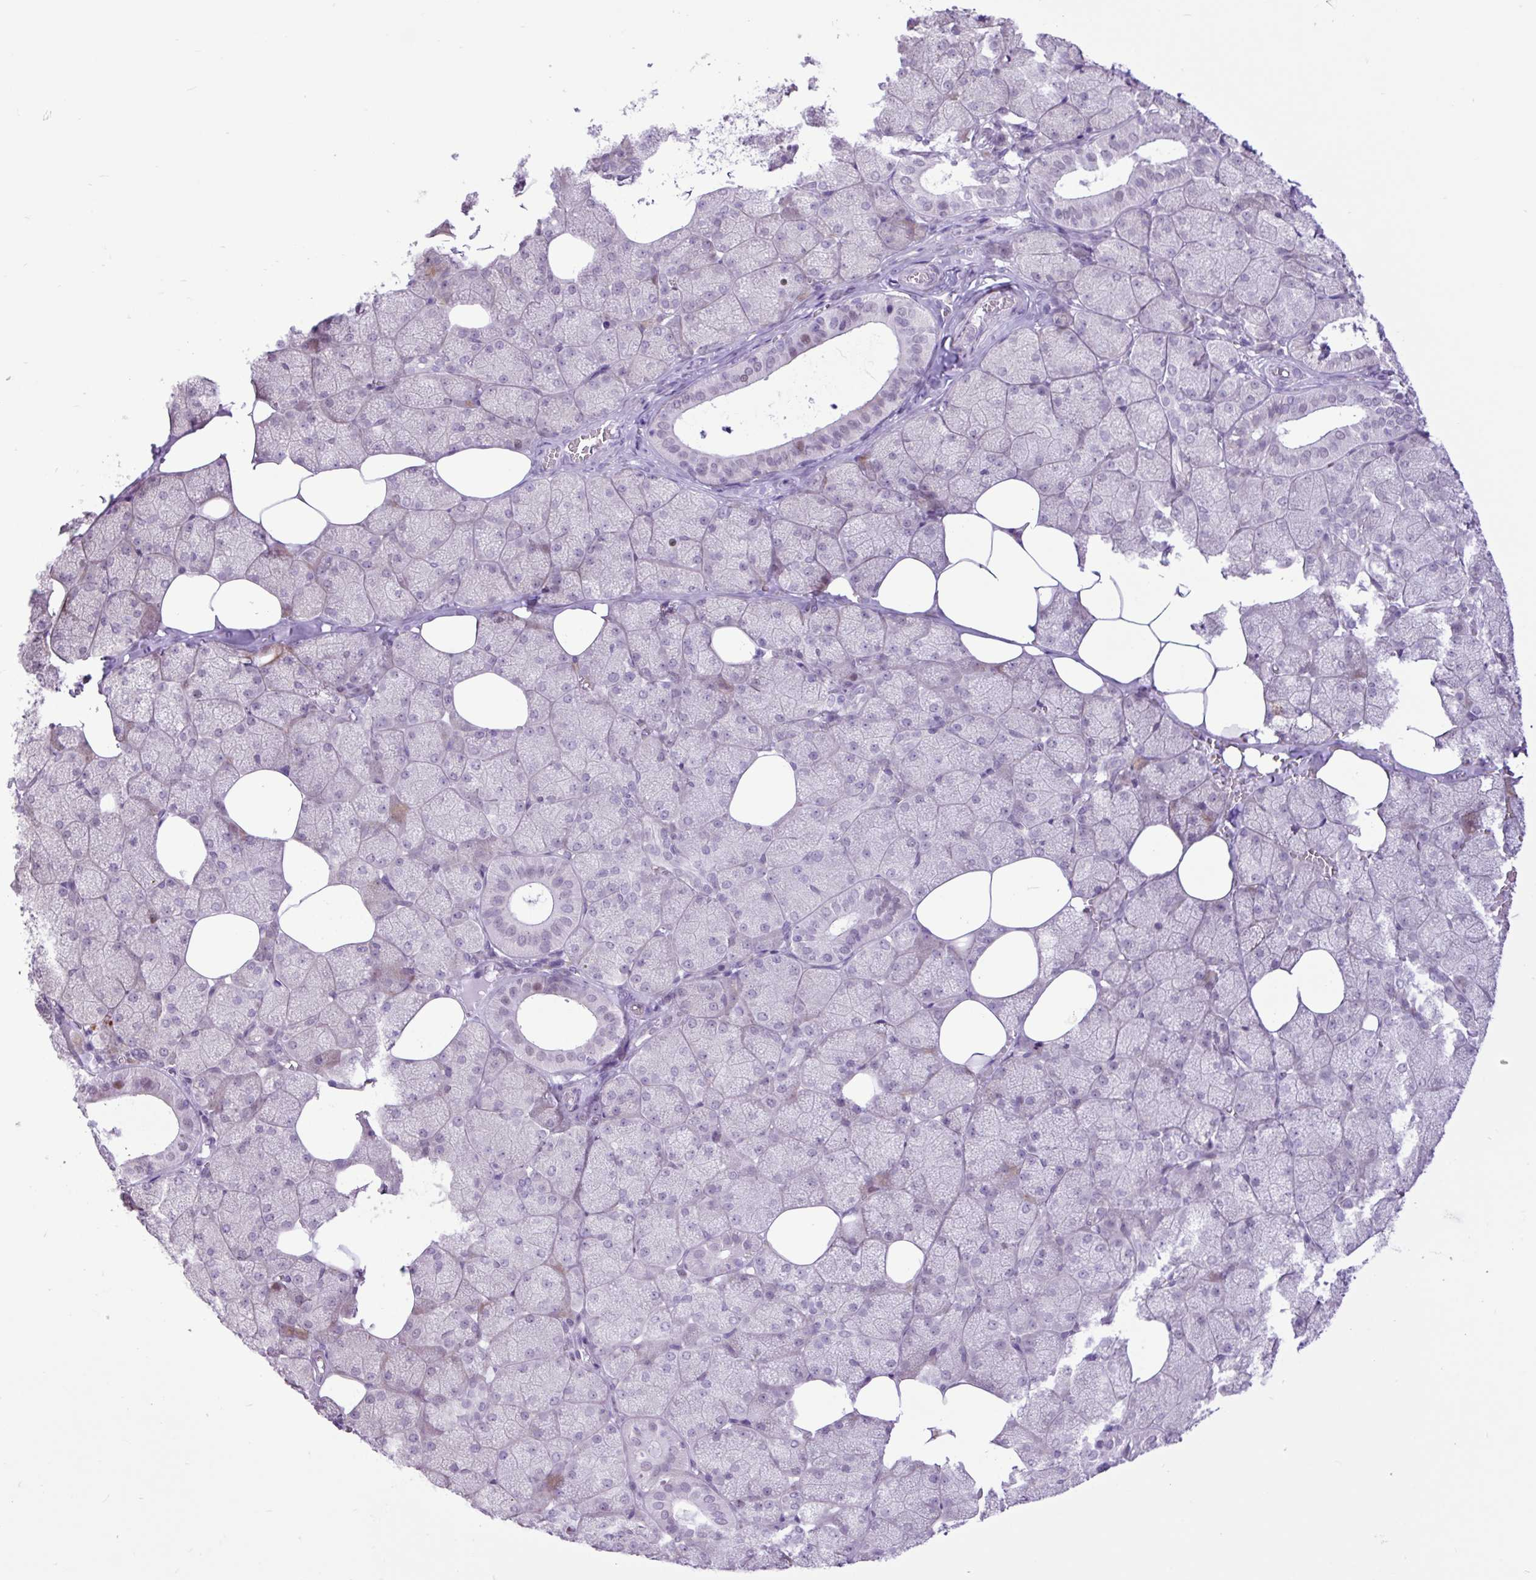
{"staining": {"intensity": "negative", "quantity": "none", "location": "none"}, "tissue": "salivary gland", "cell_type": "Glandular cells", "image_type": "normal", "snomed": [{"axis": "morphology", "description": "Normal tissue, NOS"}, {"axis": "topography", "description": "Salivary gland"}, {"axis": "topography", "description": "Peripheral nerve tissue"}], "caption": "Protein analysis of benign salivary gland exhibits no significant positivity in glandular cells.", "gene": "ELOA2", "patient": {"sex": "male", "age": 38}}